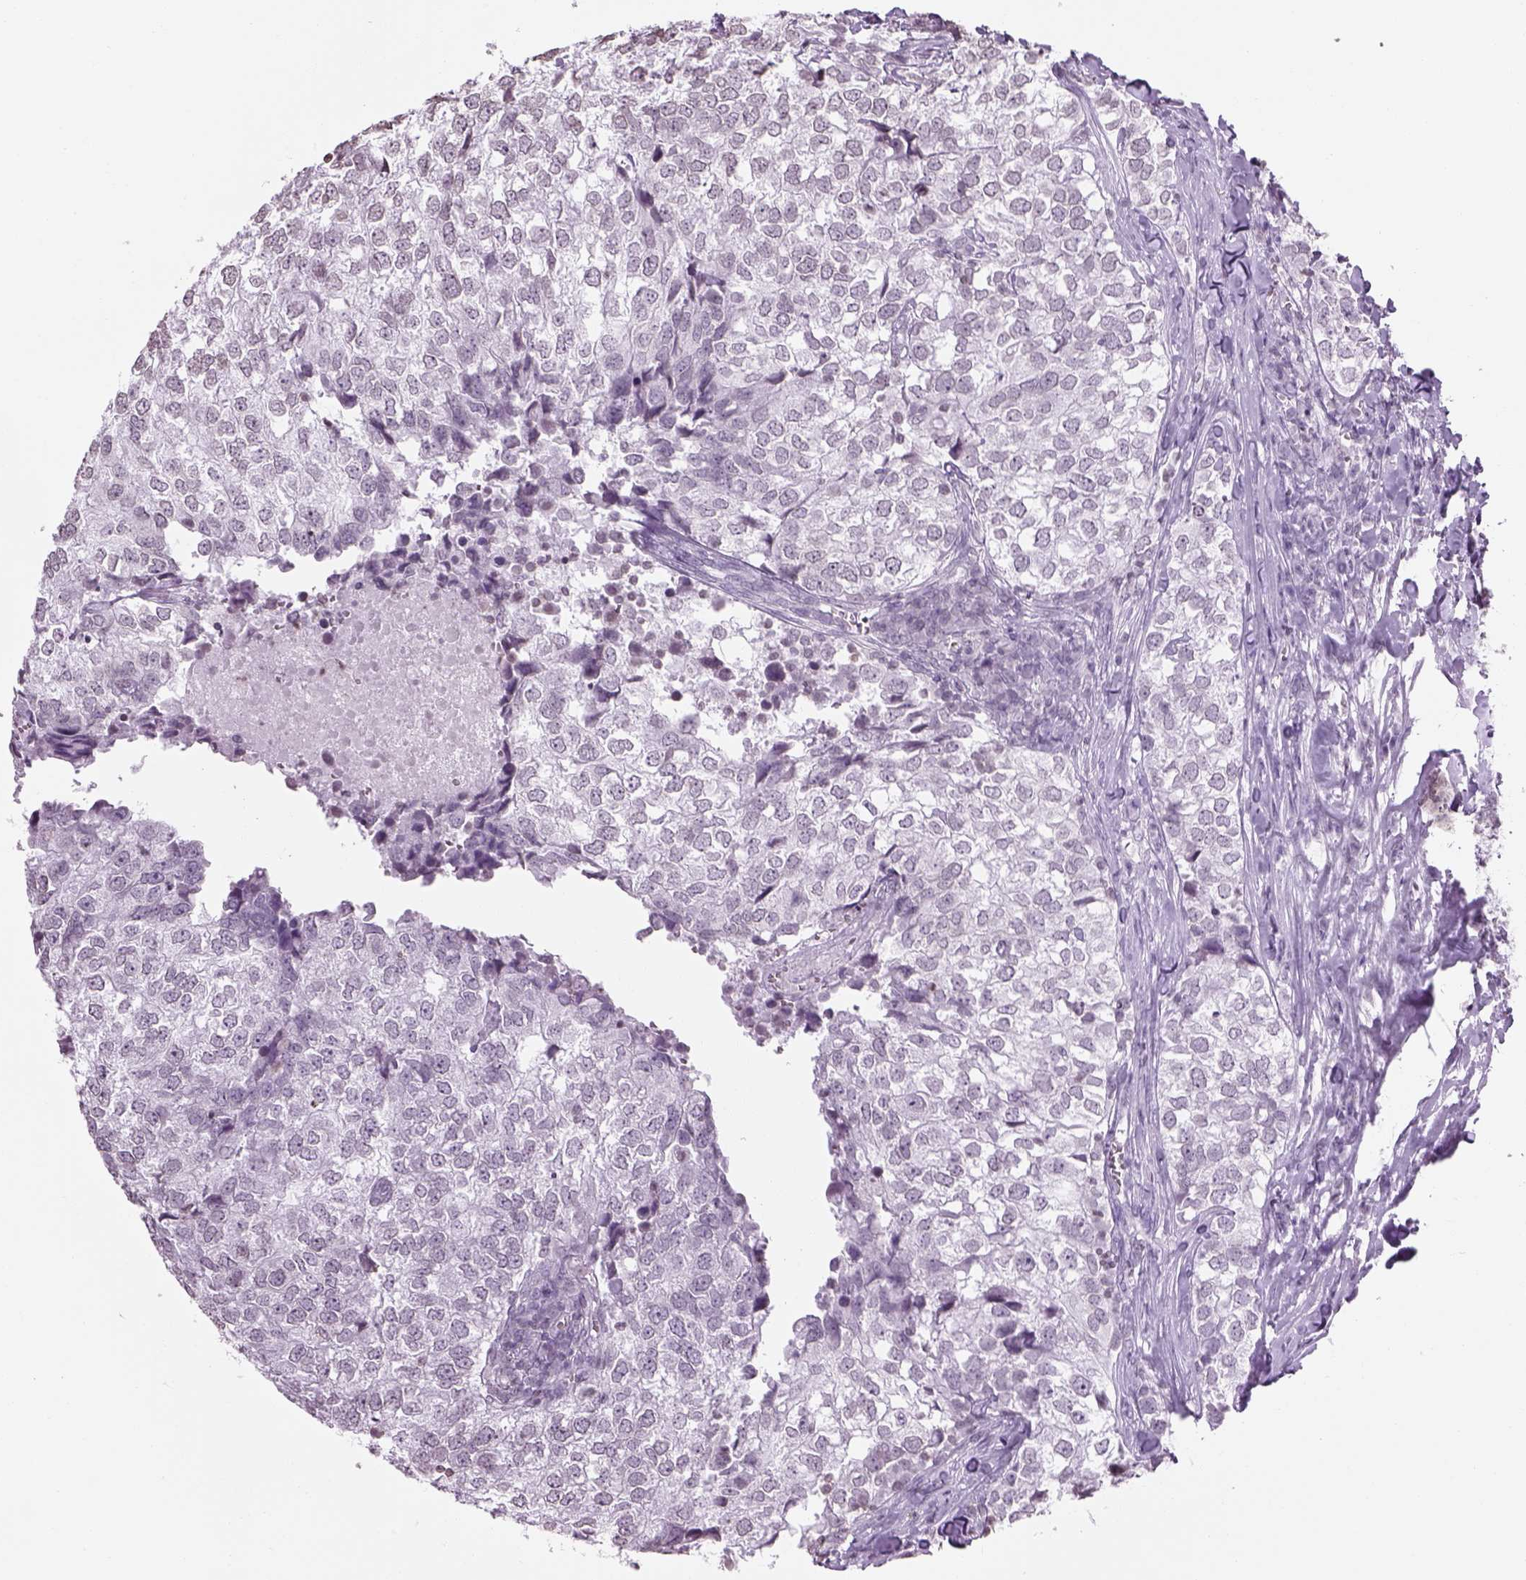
{"staining": {"intensity": "negative", "quantity": "none", "location": "none"}, "tissue": "breast cancer", "cell_type": "Tumor cells", "image_type": "cancer", "snomed": [{"axis": "morphology", "description": "Duct carcinoma"}, {"axis": "topography", "description": "Breast"}], "caption": "Immunohistochemistry image of neoplastic tissue: human breast cancer (invasive ductal carcinoma) stained with DAB reveals no significant protein staining in tumor cells.", "gene": "BARHL1", "patient": {"sex": "female", "age": 30}}